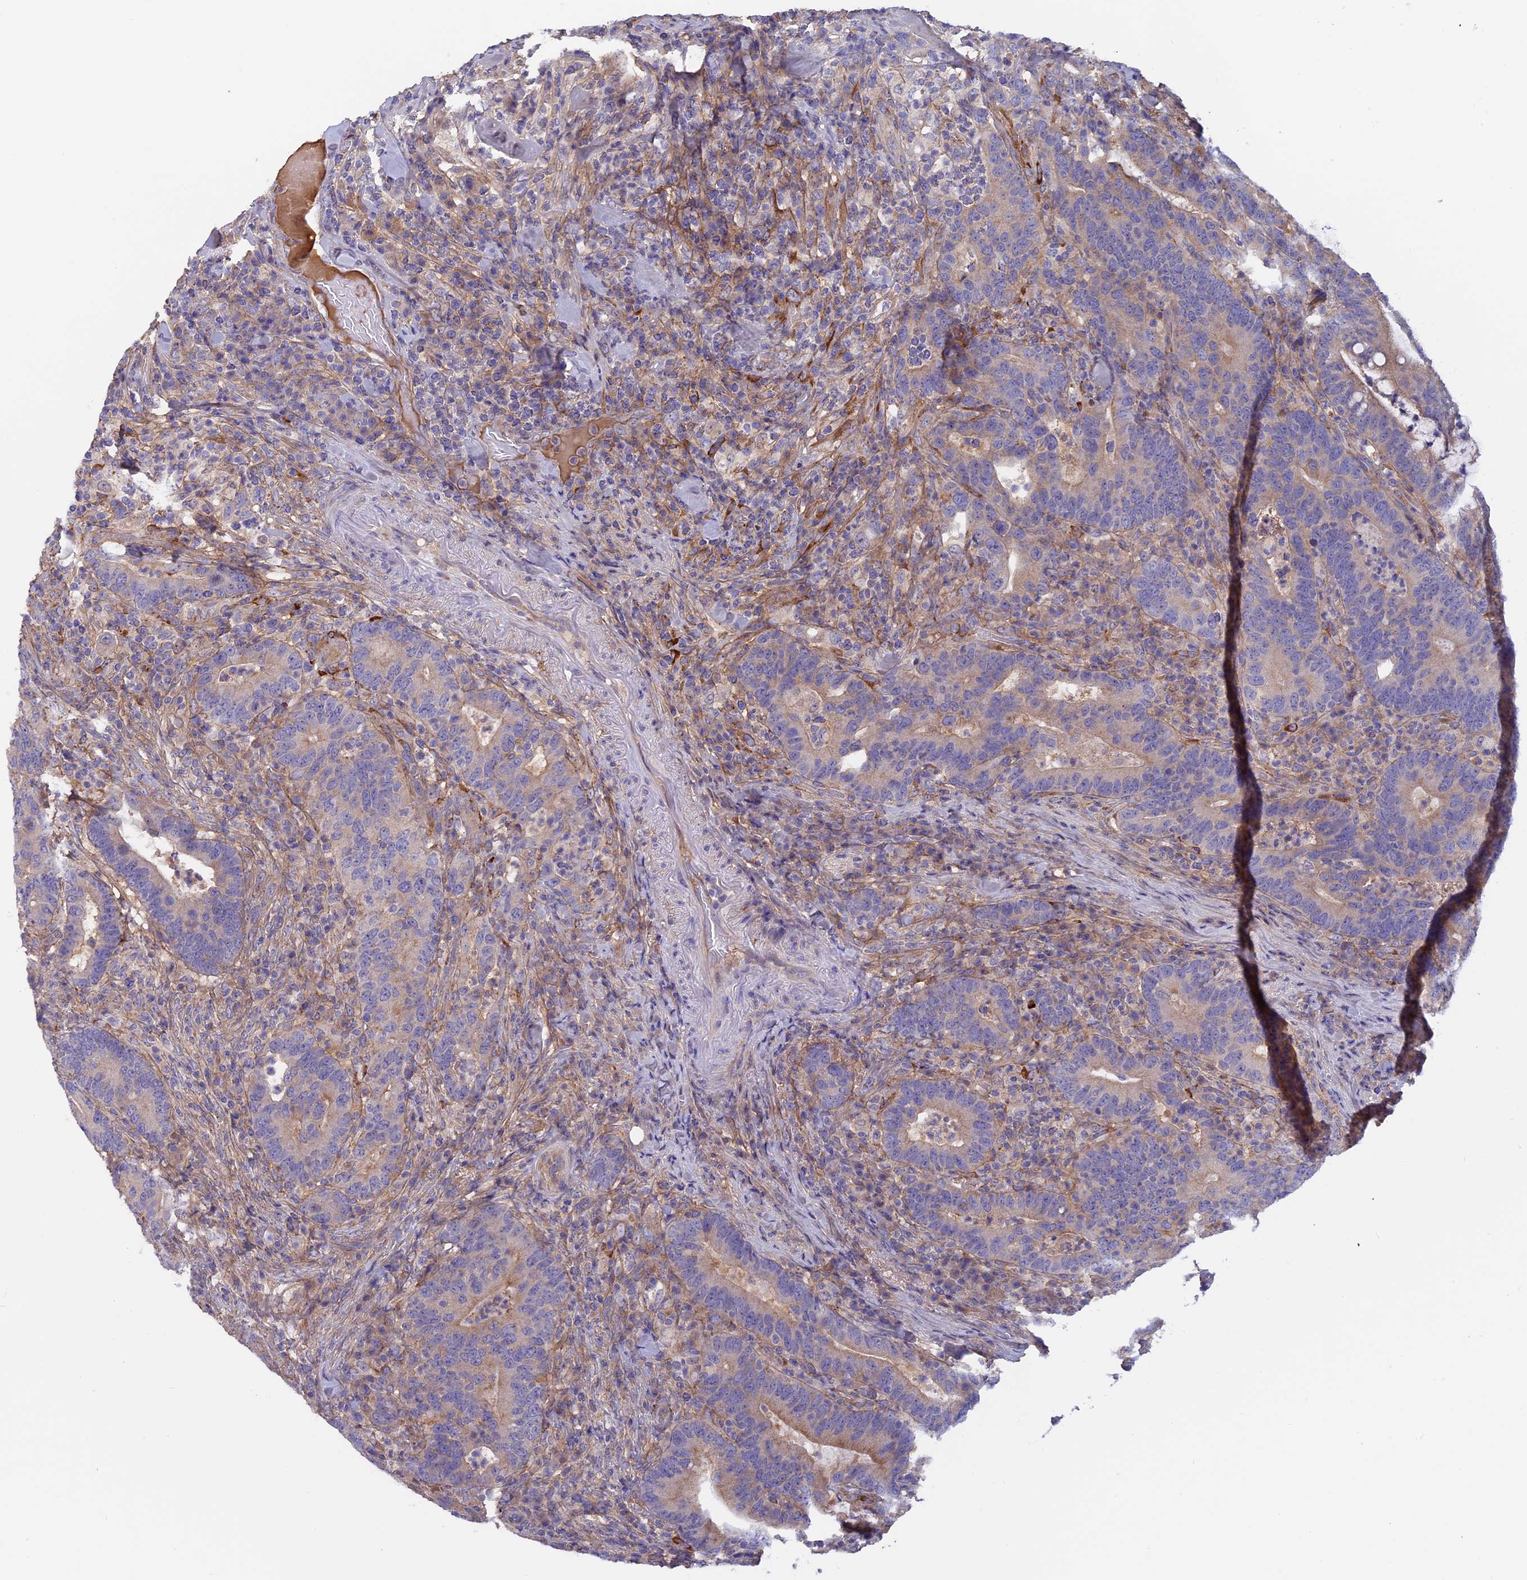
{"staining": {"intensity": "moderate", "quantity": "25%-75%", "location": "cytoplasmic/membranous"}, "tissue": "colorectal cancer", "cell_type": "Tumor cells", "image_type": "cancer", "snomed": [{"axis": "morphology", "description": "Adenocarcinoma, NOS"}, {"axis": "topography", "description": "Colon"}], "caption": "Colorectal cancer tissue reveals moderate cytoplasmic/membranous staining in approximately 25%-75% of tumor cells", "gene": "COL4A3", "patient": {"sex": "female", "age": 66}}